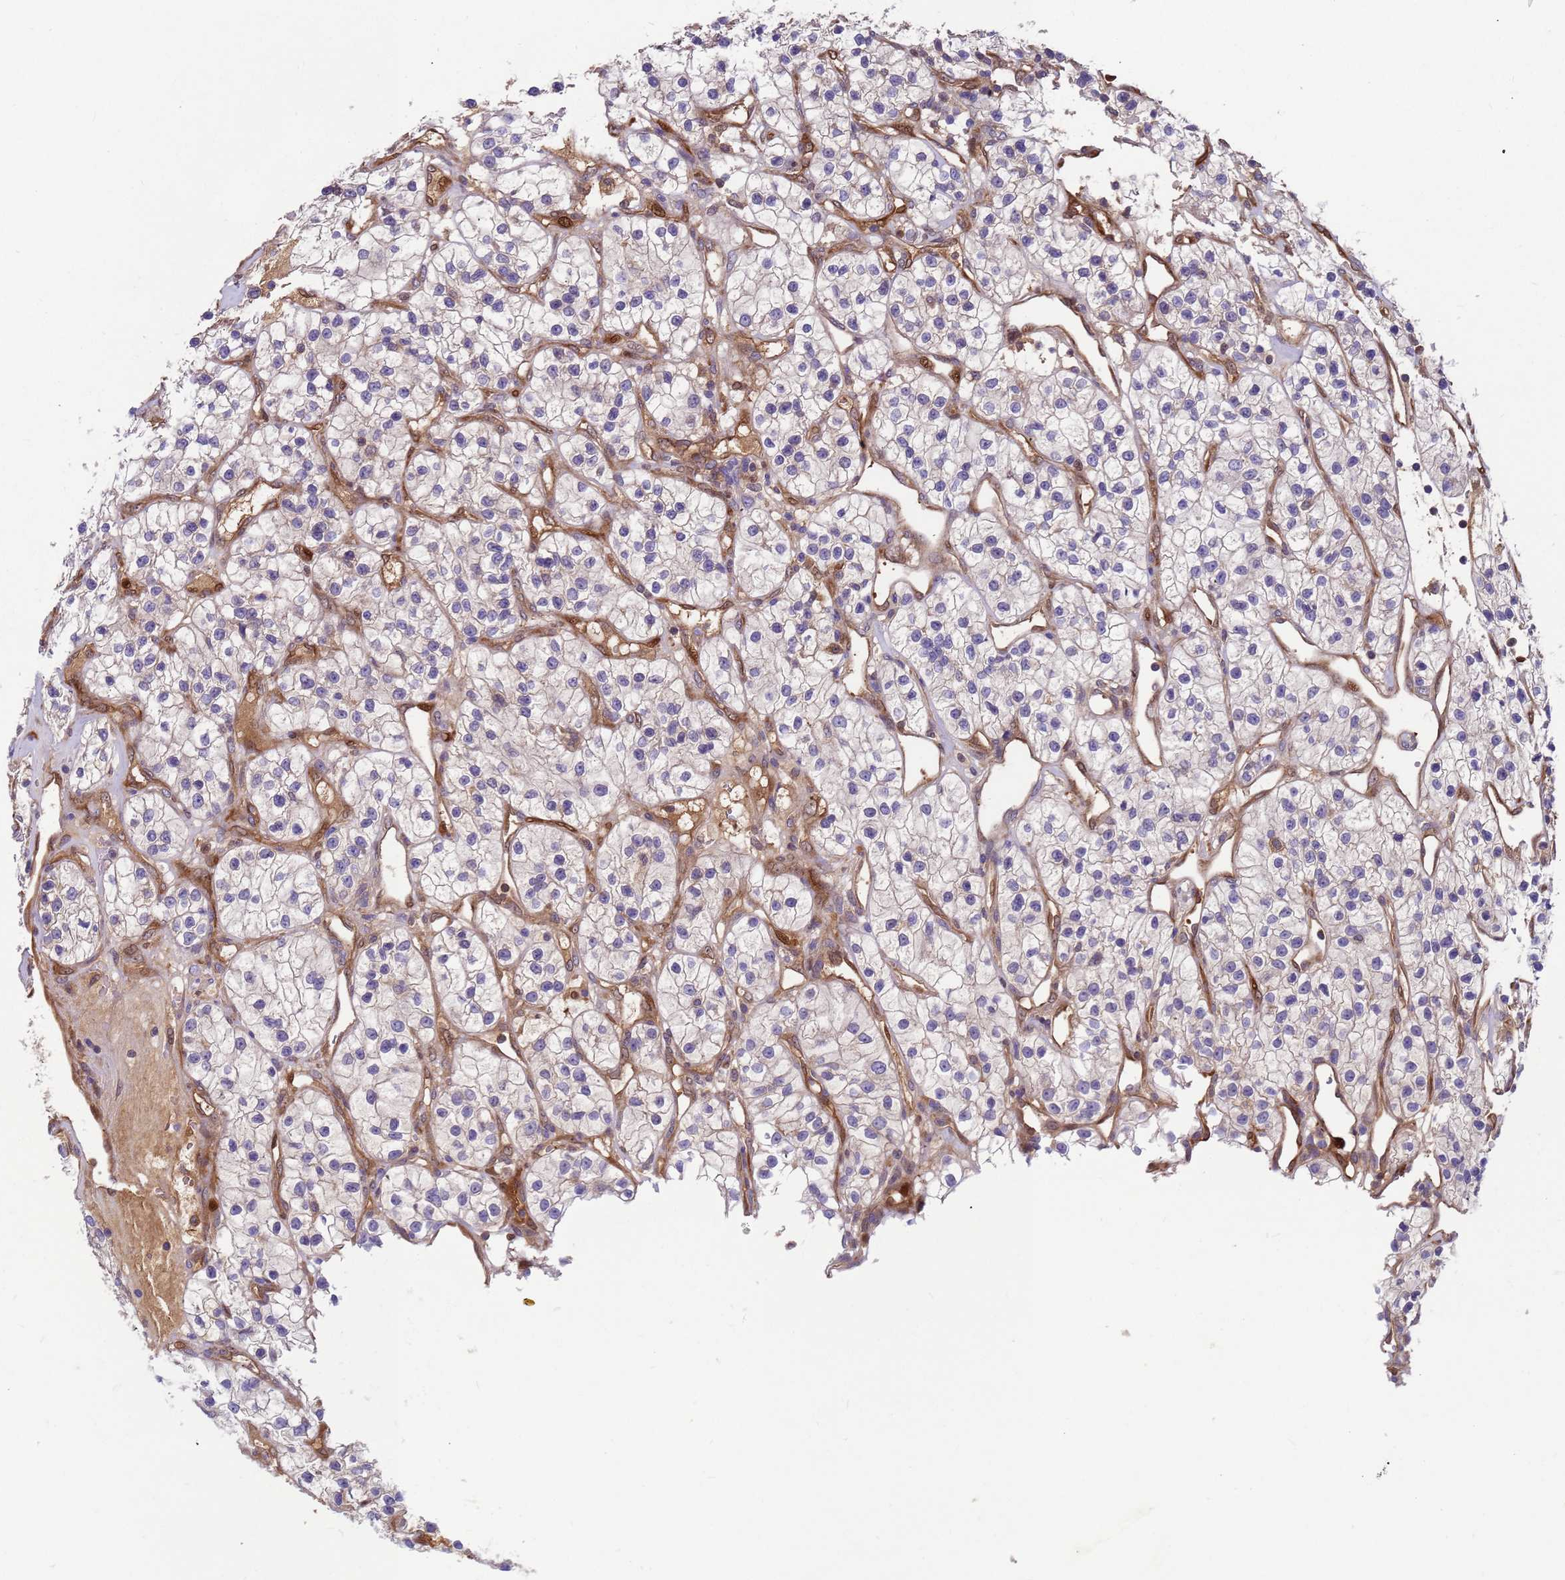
{"staining": {"intensity": "negative", "quantity": "none", "location": "none"}, "tissue": "renal cancer", "cell_type": "Tumor cells", "image_type": "cancer", "snomed": [{"axis": "morphology", "description": "Adenocarcinoma, NOS"}, {"axis": "topography", "description": "Kidney"}], "caption": "A high-resolution micrograph shows immunohistochemistry (IHC) staining of renal cancer (adenocarcinoma), which exhibits no significant positivity in tumor cells.", "gene": "FOXRED1", "patient": {"sex": "female", "age": 57}}